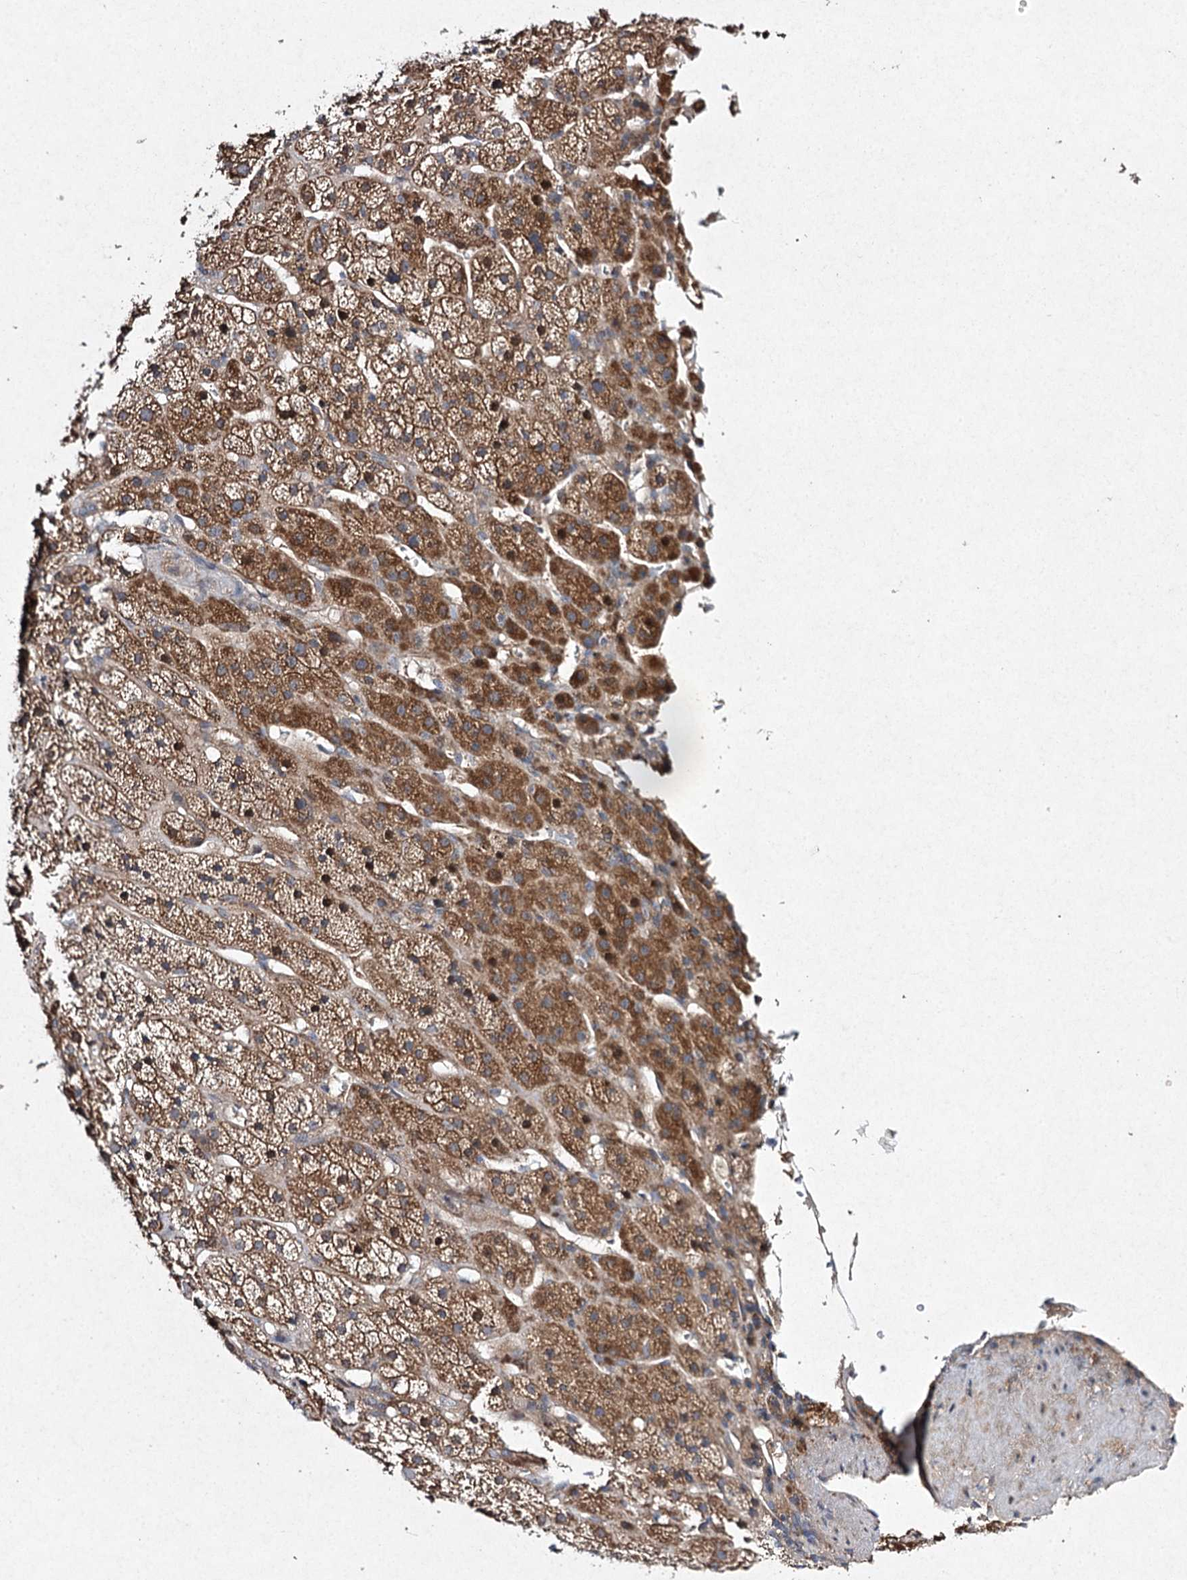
{"staining": {"intensity": "moderate", "quantity": ">75%", "location": "cytoplasmic/membranous"}, "tissue": "adrenal gland", "cell_type": "Glandular cells", "image_type": "normal", "snomed": [{"axis": "morphology", "description": "Normal tissue, NOS"}, {"axis": "topography", "description": "Adrenal gland"}], "caption": "High-power microscopy captured an IHC micrograph of benign adrenal gland, revealing moderate cytoplasmic/membranous expression in approximately >75% of glandular cells. (Stains: DAB in brown, nuclei in blue, Microscopy: brightfield microscopy at high magnification).", "gene": "FANCL", "patient": {"sex": "female", "age": 57}}